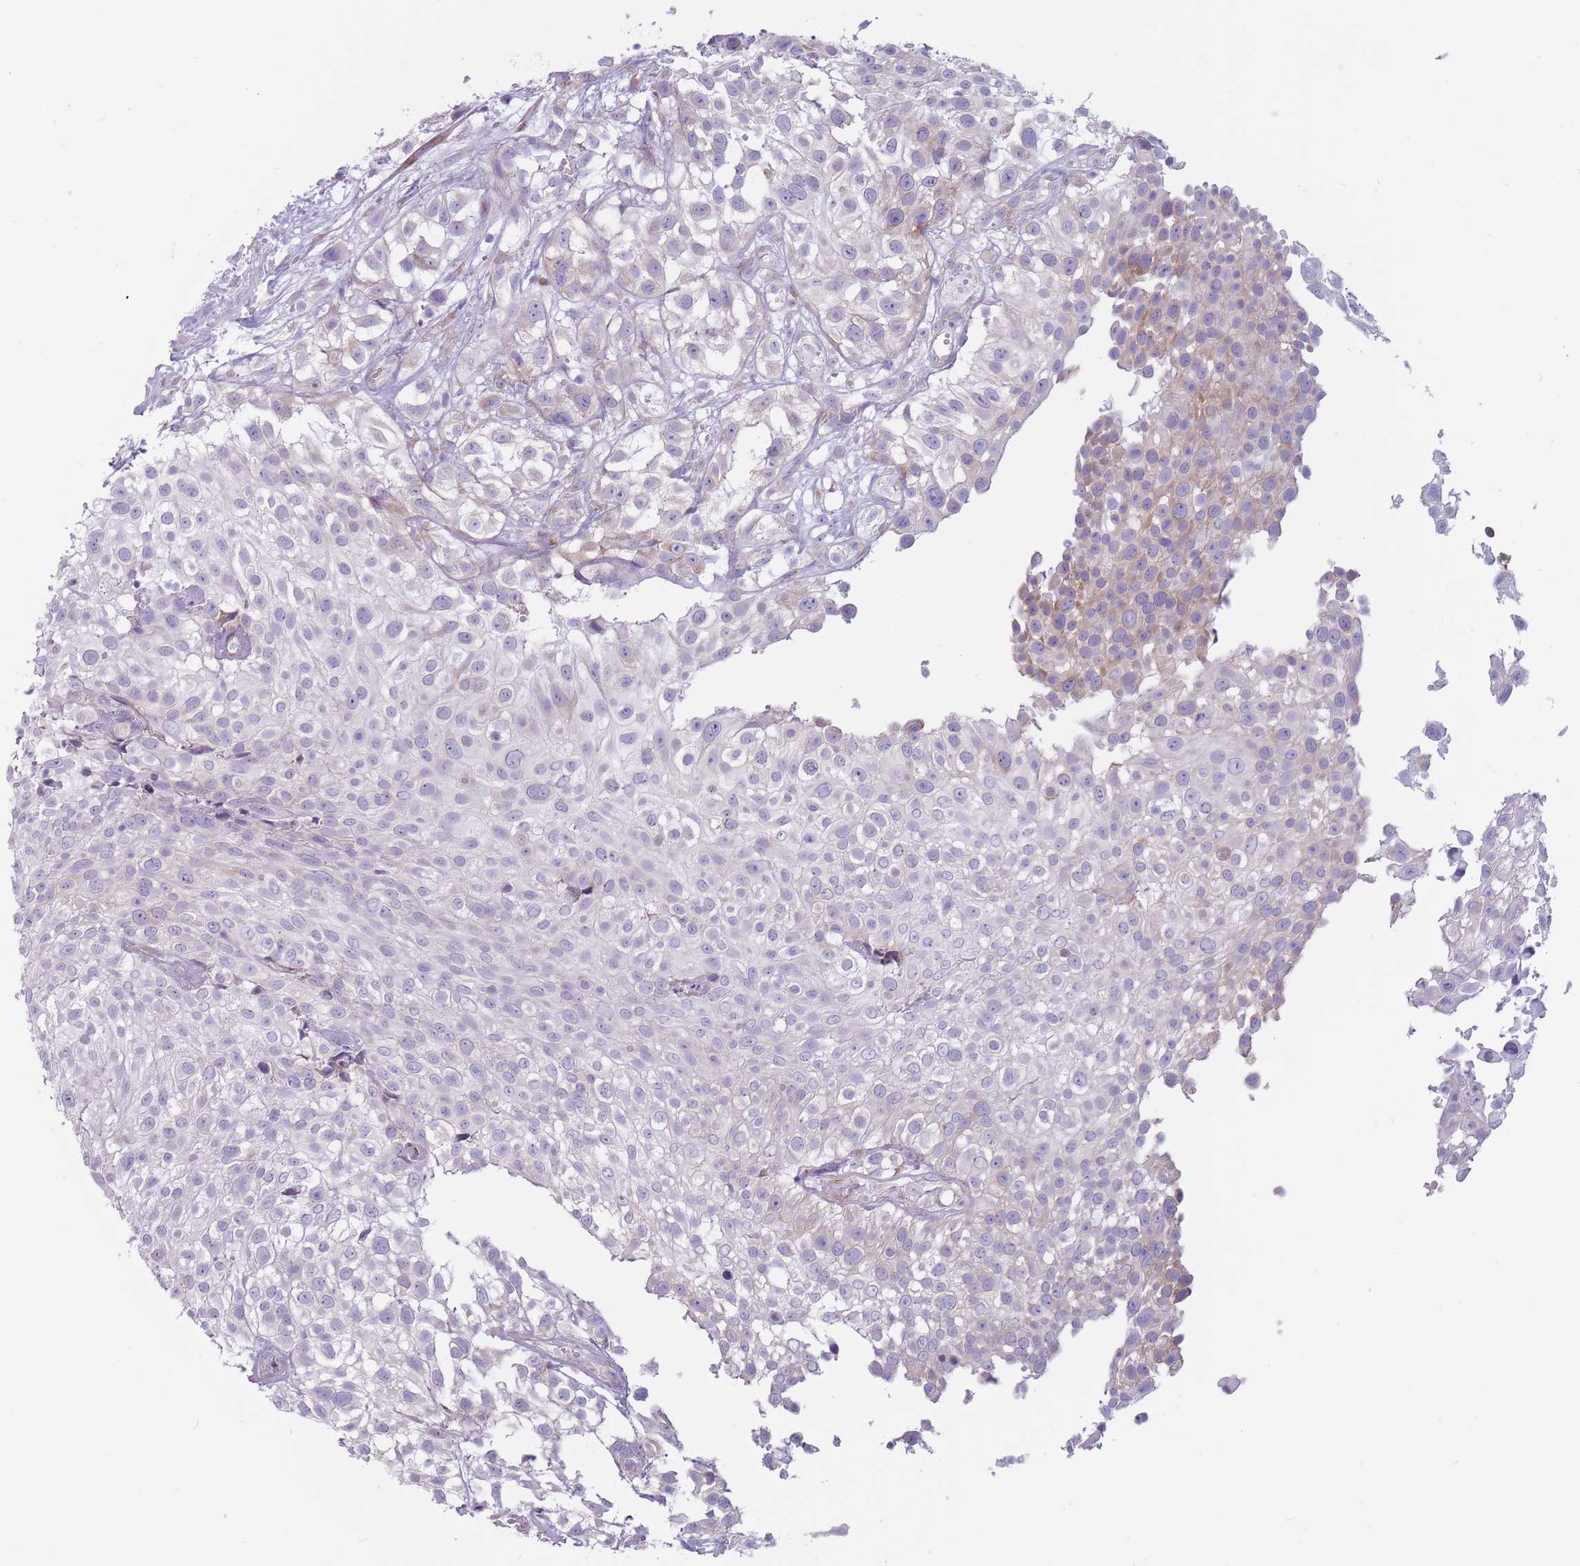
{"staining": {"intensity": "moderate", "quantity": "<25%", "location": "cytoplasmic/membranous"}, "tissue": "urothelial cancer", "cell_type": "Tumor cells", "image_type": "cancer", "snomed": [{"axis": "morphology", "description": "Urothelial carcinoma, High grade"}, {"axis": "topography", "description": "Urinary bladder"}], "caption": "The photomicrograph demonstrates immunohistochemical staining of high-grade urothelial carcinoma. There is moderate cytoplasmic/membranous expression is identified in about <25% of tumor cells. Nuclei are stained in blue.", "gene": "RPL18", "patient": {"sex": "male", "age": 56}}